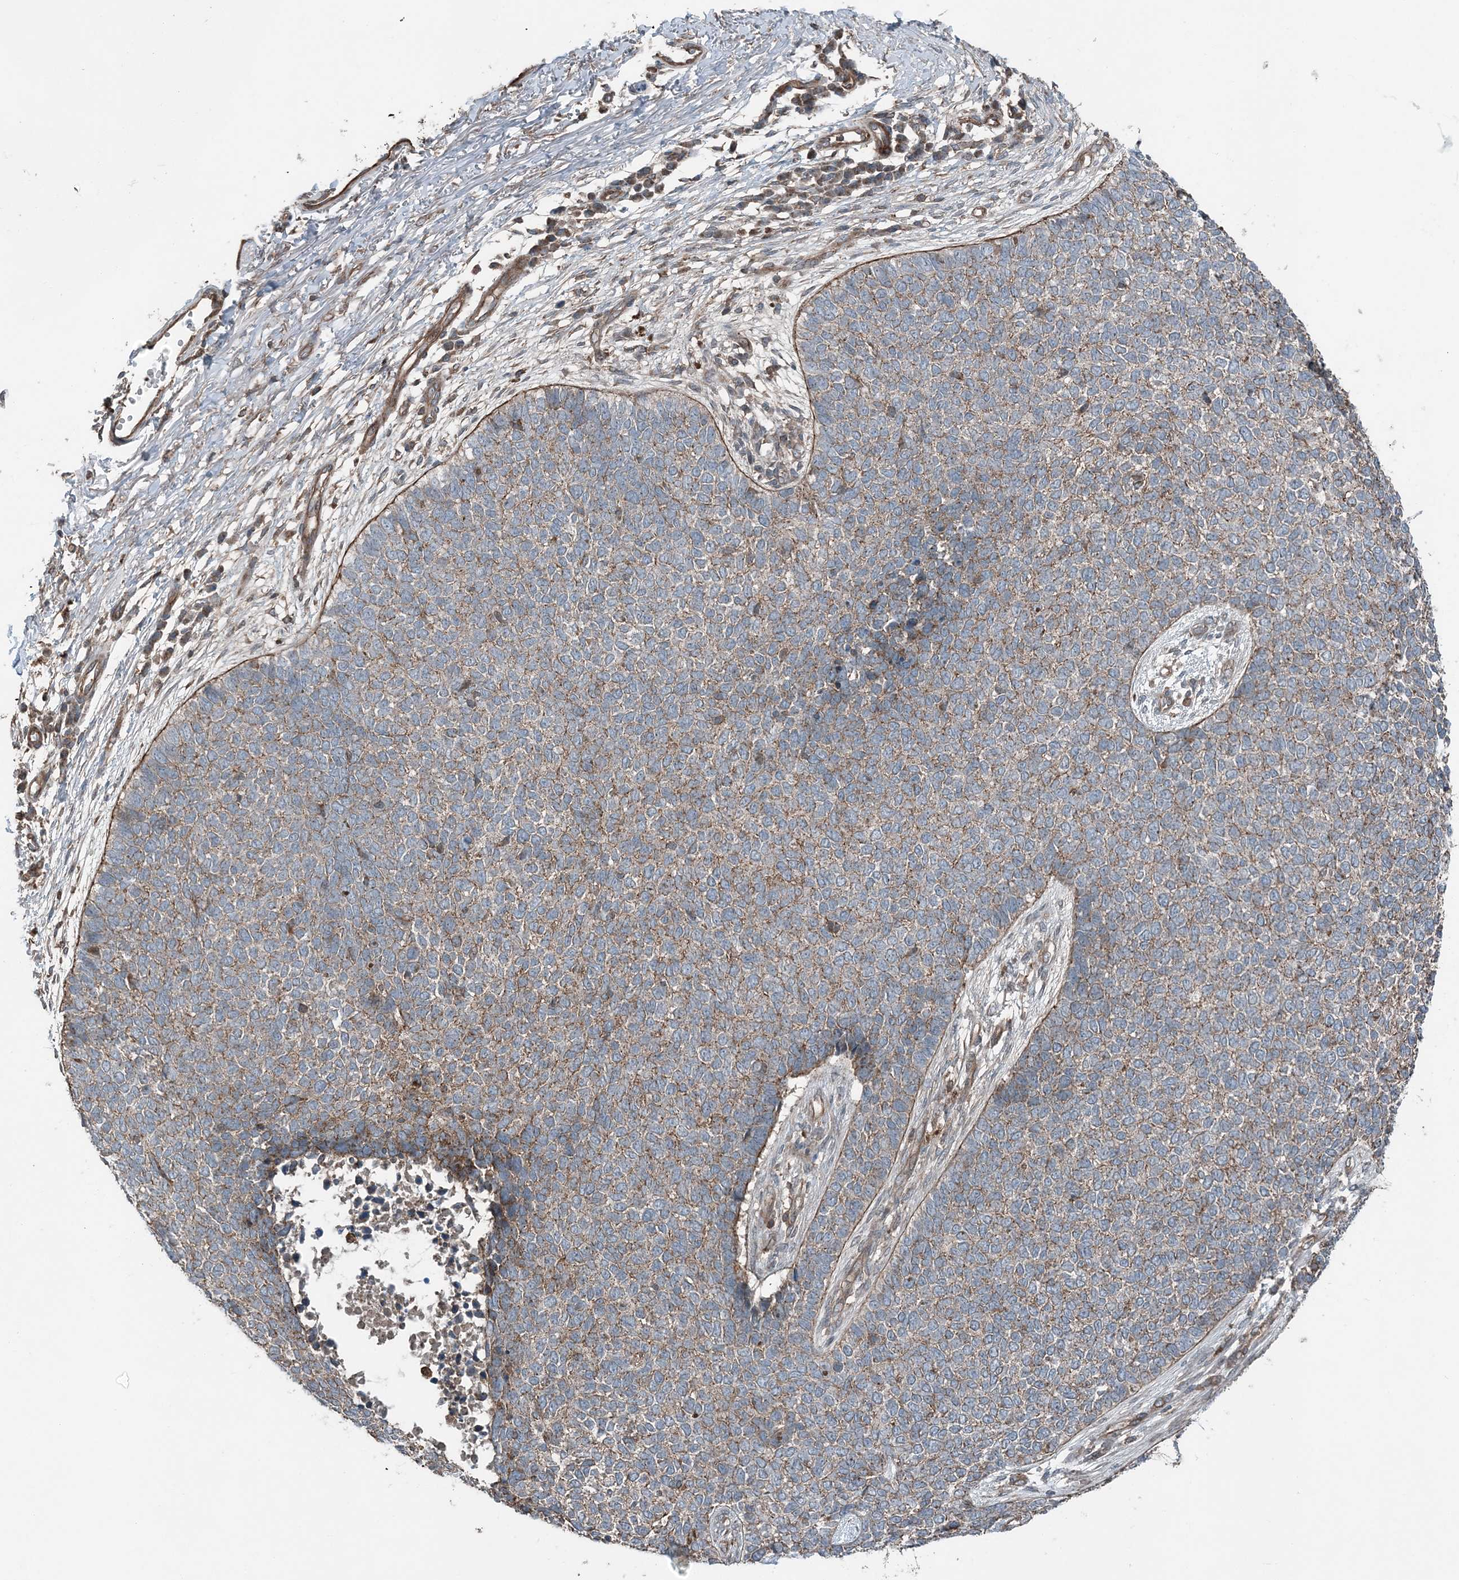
{"staining": {"intensity": "moderate", "quantity": ">75%", "location": "cytoplasmic/membranous"}, "tissue": "skin cancer", "cell_type": "Tumor cells", "image_type": "cancer", "snomed": [{"axis": "morphology", "description": "Basal cell carcinoma"}, {"axis": "topography", "description": "Skin"}], "caption": "Skin basal cell carcinoma was stained to show a protein in brown. There is medium levels of moderate cytoplasmic/membranous expression in approximately >75% of tumor cells.", "gene": "KY", "patient": {"sex": "female", "age": 84}}